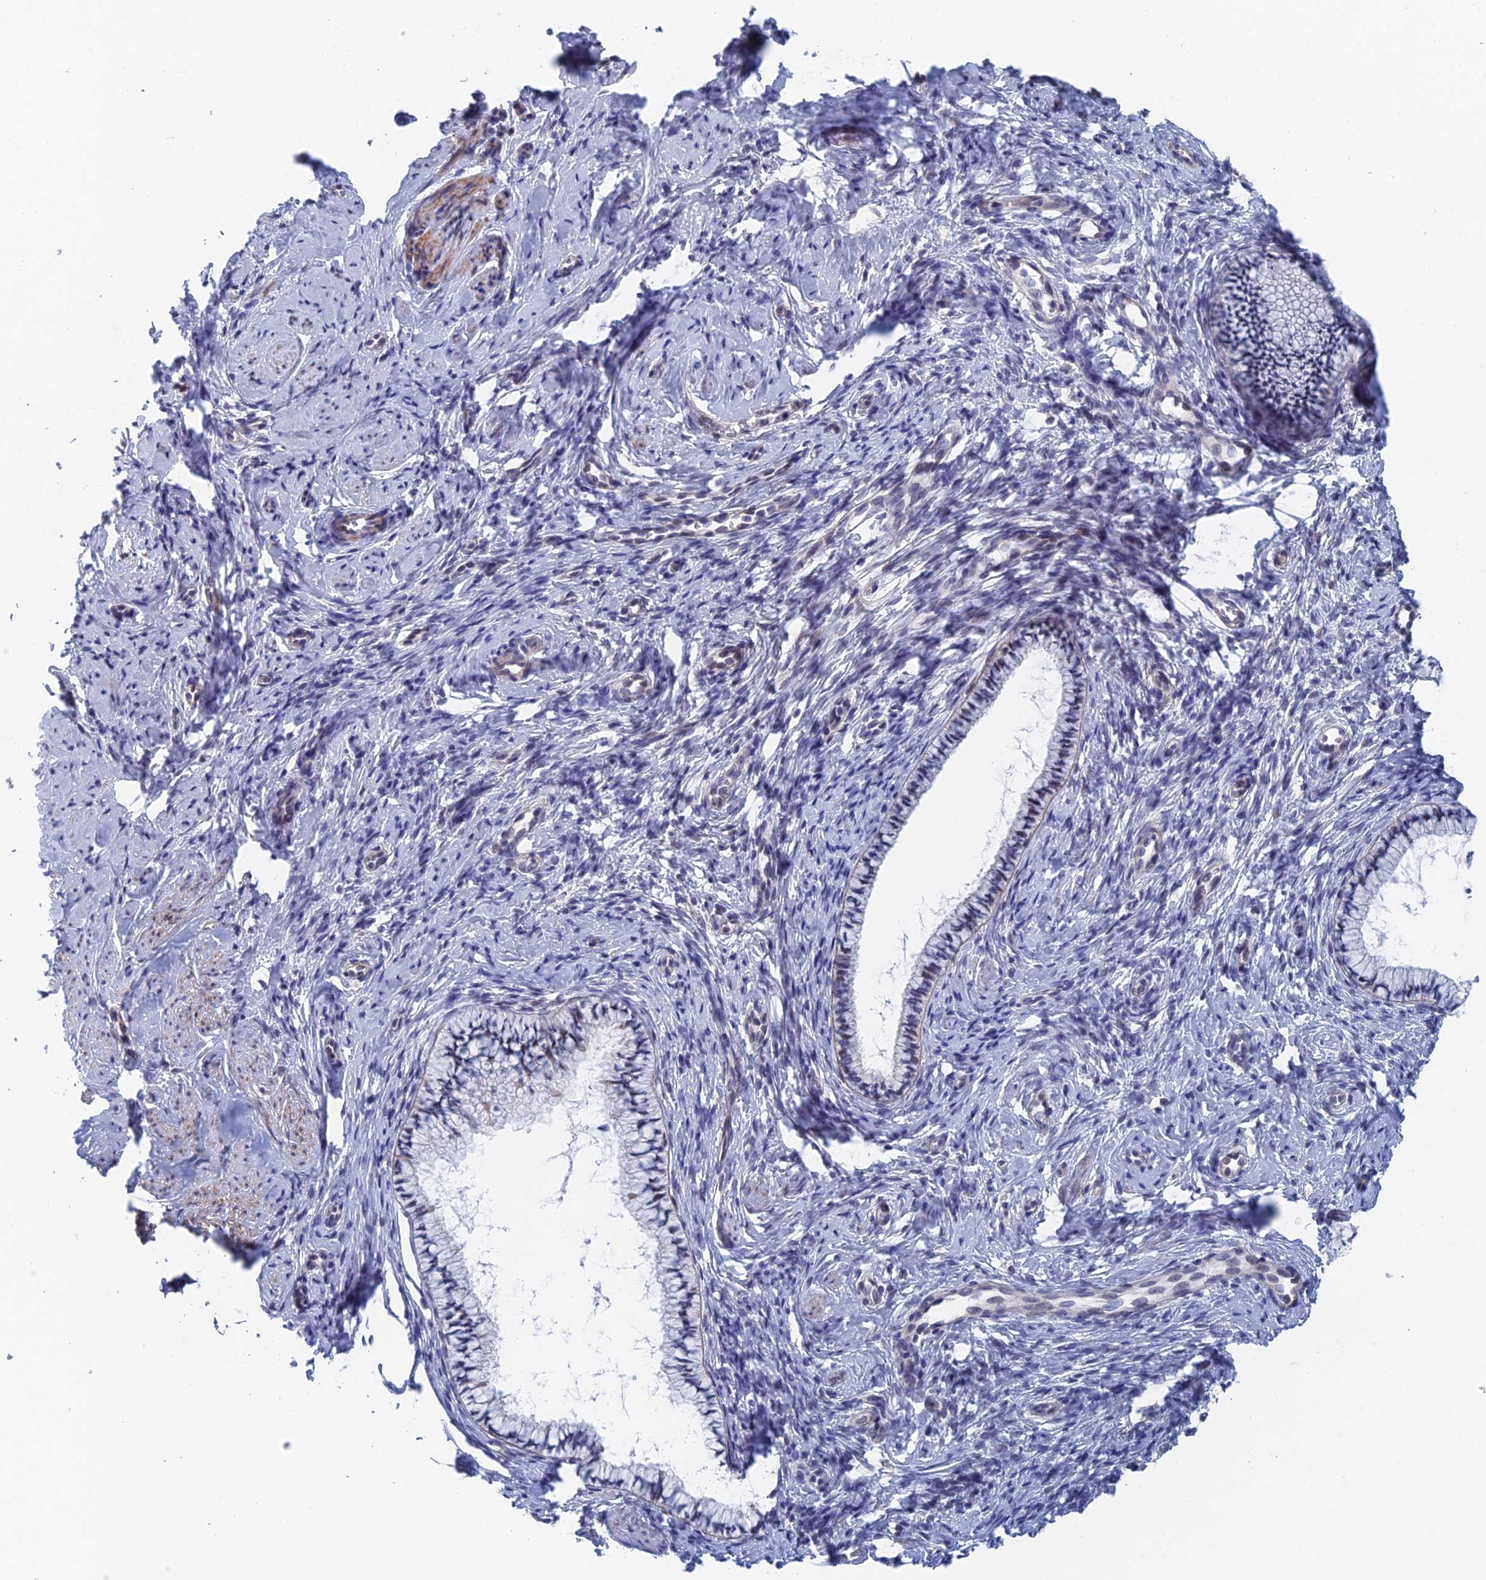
{"staining": {"intensity": "weak", "quantity": "<25%", "location": "nuclear"}, "tissue": "cervix", "cell_type": "Glandular cells", "image_type": "normal", "snomed": [{"axis": "morphology", "description": "Normal tissue, NOS"}, {"axis": "topography", "description": "Cervix"}], "caption": "The IHC image has no significant positivity in glandular cells of cervix. Brightfield microscopy of immunohistochemistry stained with DAB (3,3'-diaminobenzidine) (brown) and hematoxylin (blue), captured at high magnification.", "gene": "GMNC", "patient": {"sex": "female", "age": 57}}